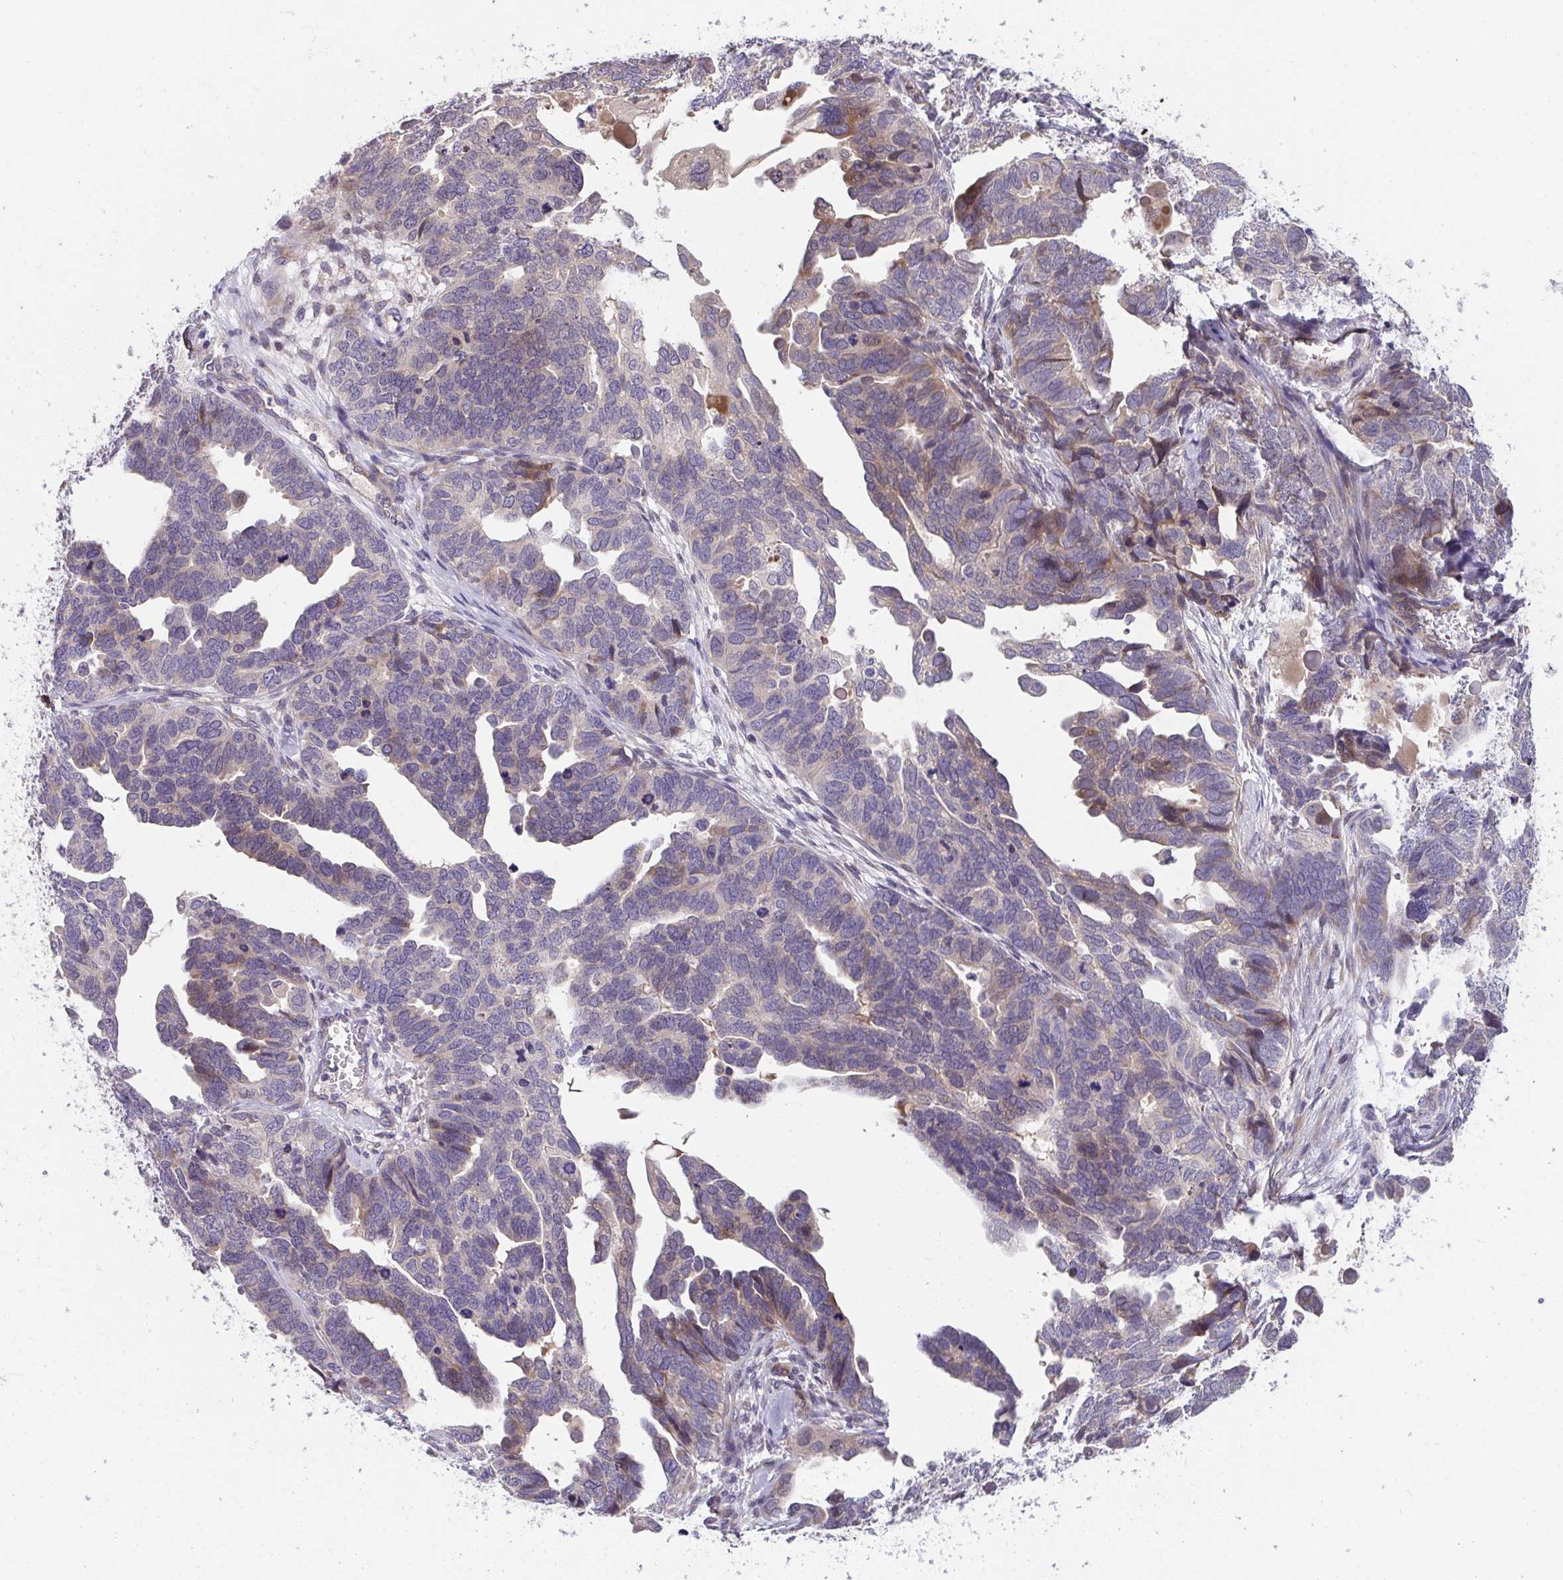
{"staining": {"intensity": "moderate", "quantity": "<25%", "location": "cytoplasmic/membranous"}, "tissue": "ovarian cancer", "cell_type": "Tumor cells", "image_type": "cancer", "snomed": [{"axis": "morphology", "description": "Cystadenocarcinoma, serous, NOS"}, {"axis": "topography", "description": "Ovary"}], "caption": "The immunohistochemical stain shows moderate cytoplasmic/membranous positivity in tumor cells of ovarian serous cystadenocarcinoma tissue. The protein is shown in brown color, while the nuclei are stained blue.", "gene": "SUSD4", "patient": {"sex": "female", "age": 51}}